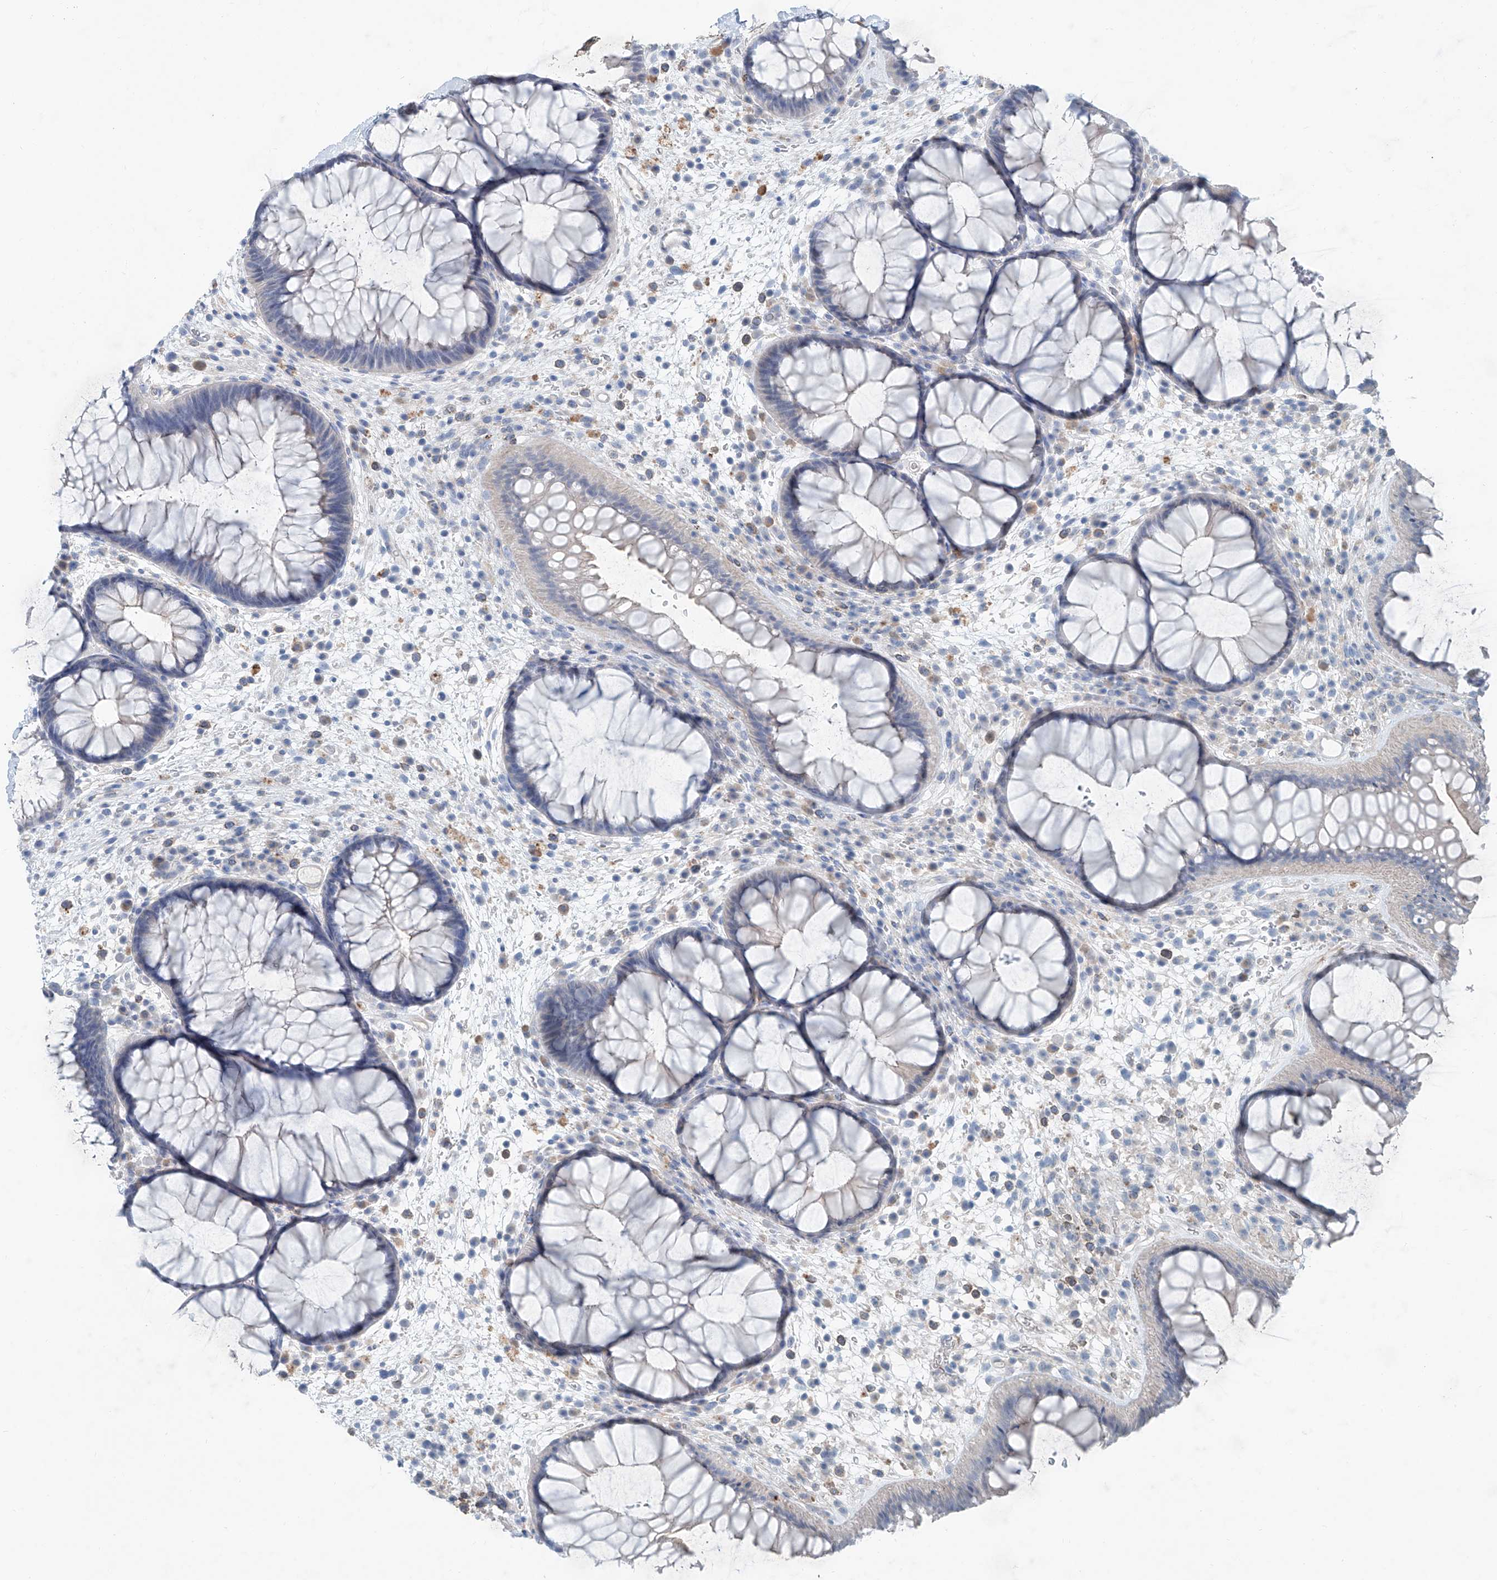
{"staining": {"intensity": "negative", "quantity": "none", "location": "none"}, "tissue": "rectum", "cell_type": "Glandular cells", "image_type": "normal", "snomed": [{"axis": "morphology", "description": "Normal tissue, NOS"}, {"axis": "topography", "description": "Rectum"}], "caption": "Protein analysis of normal rectum shows no significant staining in glandular cells.", "gene": "ANKRD34A", "patient": {"sex": "male", "age": 51}}